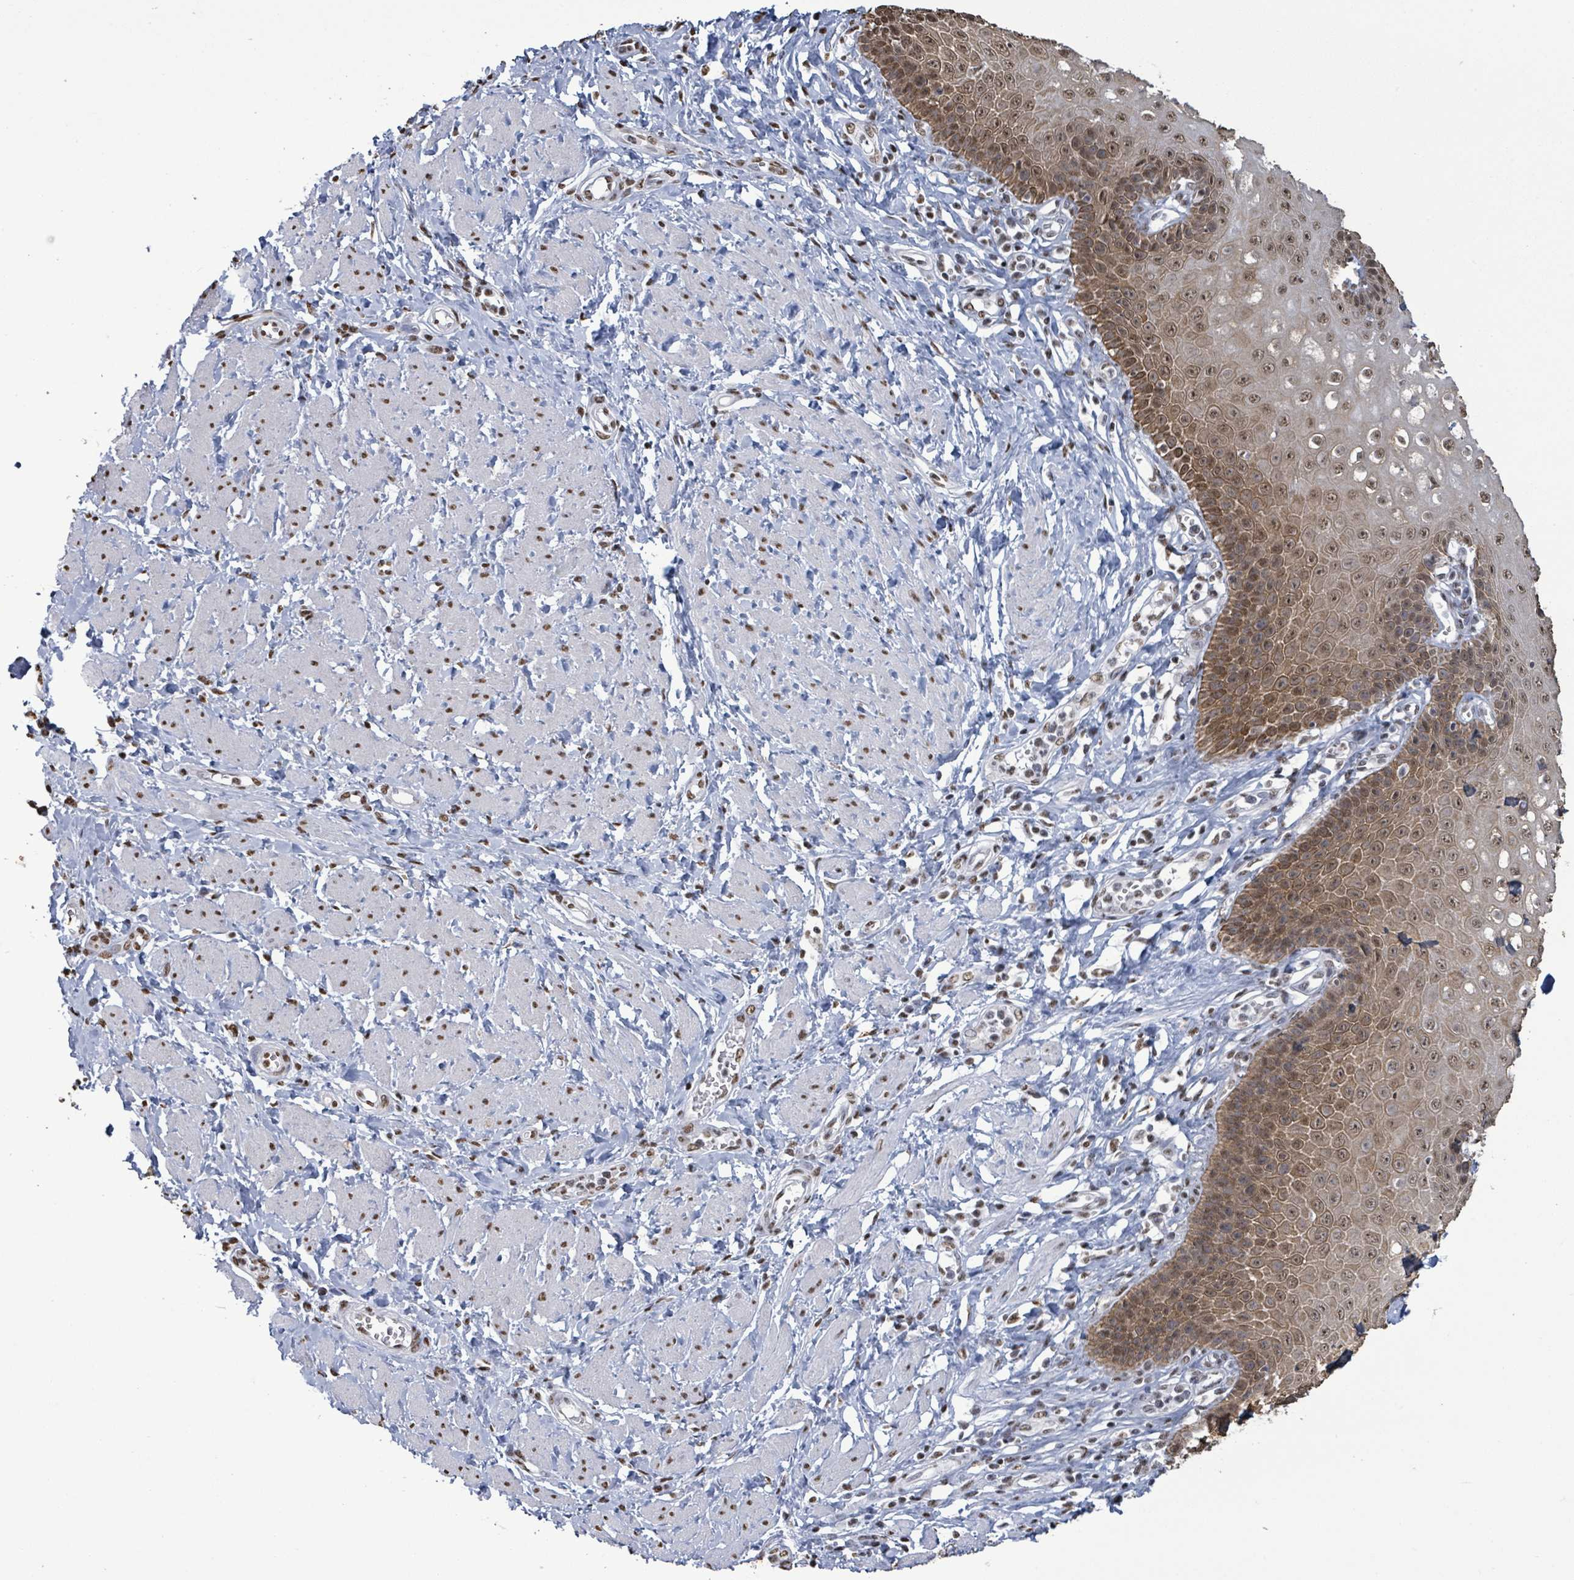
{"staining": {"intensity": "moderate", "quantity": ">75%", "location": "cytoplasmic/membranous,nuclear"}, "tissue": "esophagus", "cell_type": "Squamous epithelial cells", "image_type": "normal", "snomed": [{"axis": "morphology", "description": "Normal tissue, NOS"}, {"axis": "topography", "description": "Esophagus"}], "caption": "This is a micrograph of immunohistochemistry staining of benign esophagus, which shows moderate staining in the cytoplasmic/membranous,nuclear of squamous epithelial cells.", "gene": "SAMD14", "patient": {"sex": "male", "age": 67}}